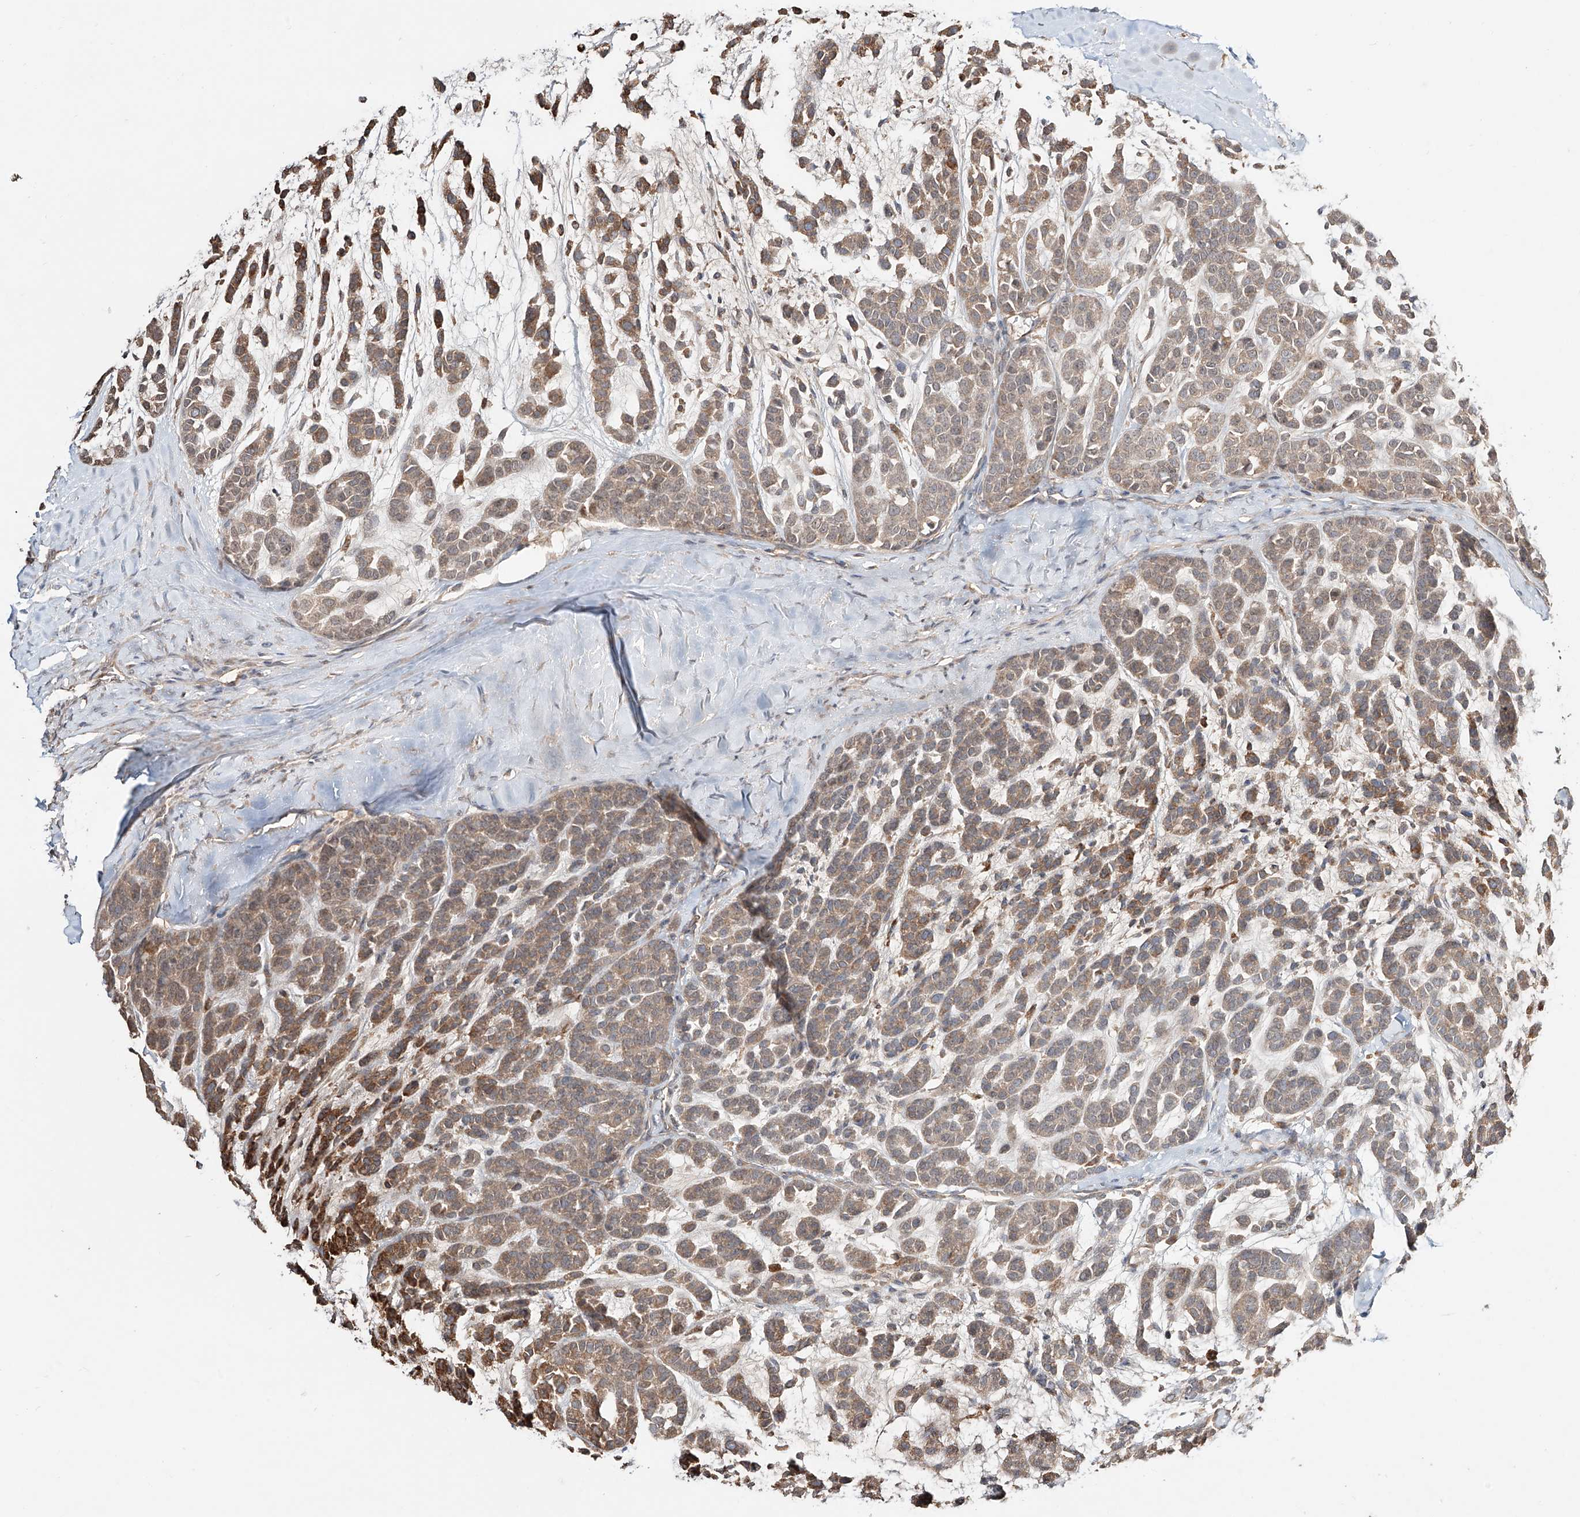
{"staining": {"intensity": "moderate", "quantity": ">75%", "location": "cytoplasmic/membranous"}, "tissue": "head and neck cancer", "cell_type": "Tumor cells", "image_type": "cancer", "snomed": [{"axis": "morphology", "description": "Adenocarcinoma, NOS"}, {"axis": "morphology", "description": "Adenoma, NOS"}, {"axis": "topography", "description": "Head-Neck"}], "caption": "Immunohistochemical staining of human head and neck cancer (adenoma) reveals moderate cytoplasmic/membranous protein staining in about >75% of tumor cells. (DAB = brown stain, brightfield microscopy at high magnification).", "gene": "ERO1A", "patient": {"sex": "female", "age": 55}}